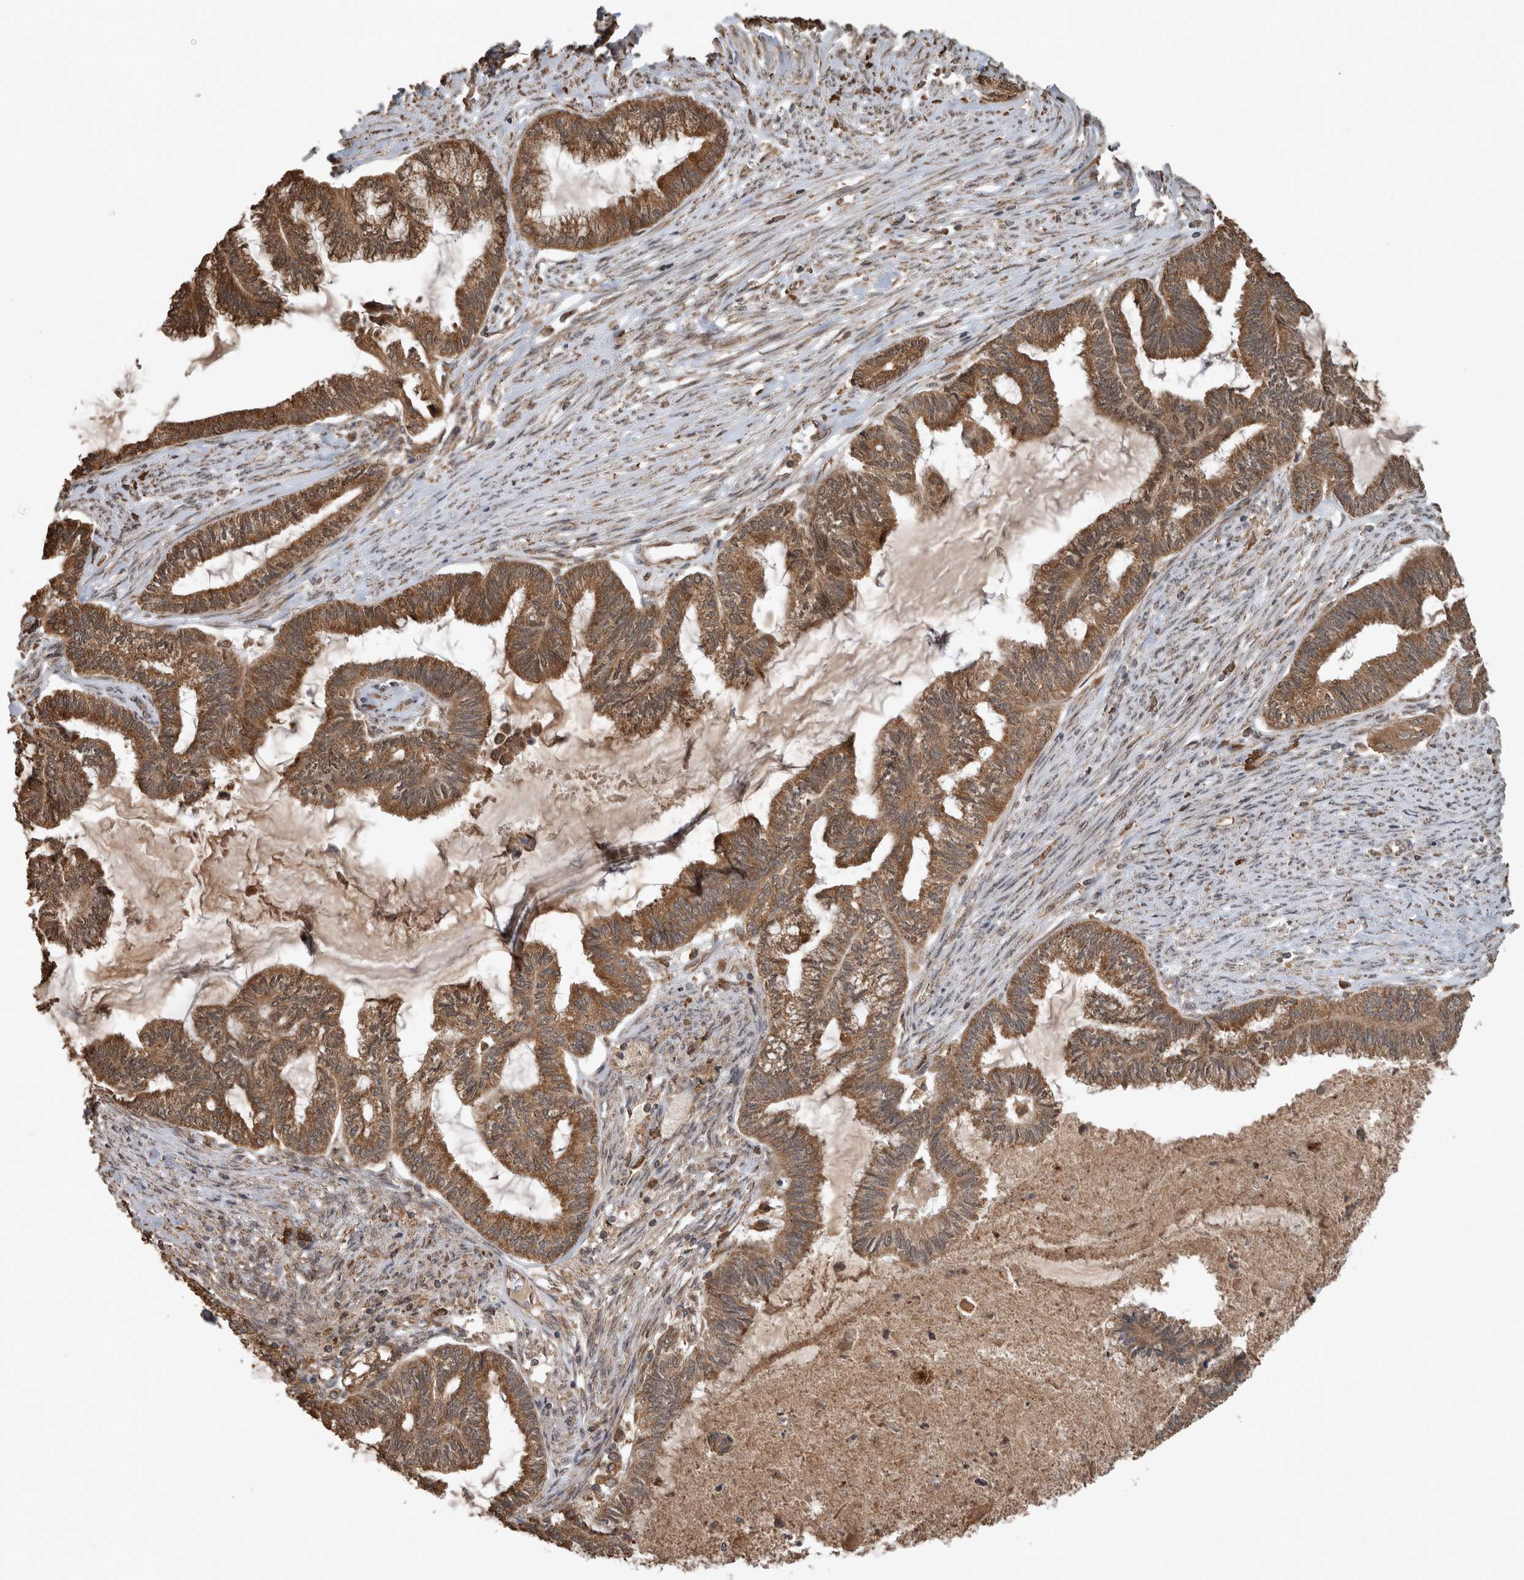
{"staining": {"intensity": "strong", "quantity": ">75%", "location": "cytoplasmic/membranous"}, "tissue": "endometrial cancer", "cell_type": "Tumor cells", "image_type": "cancer", "snomed": [{"axis": "morphology", "description": "Adenocarcinoma, NOS"}, {"axis": "topography", "description": "Endometrium"}], "caption": "Adenocarcinoma (endometrial) was stained to show a protein in brown. There is high levels of strong cytoplasmic/membranous expression in about >75% of tumor cells. (brown staining indicates protein expression, while blue staining denotes nuclei).", "gene": "OTUD7B", "patient": {"sex": "female", "age": 86}}